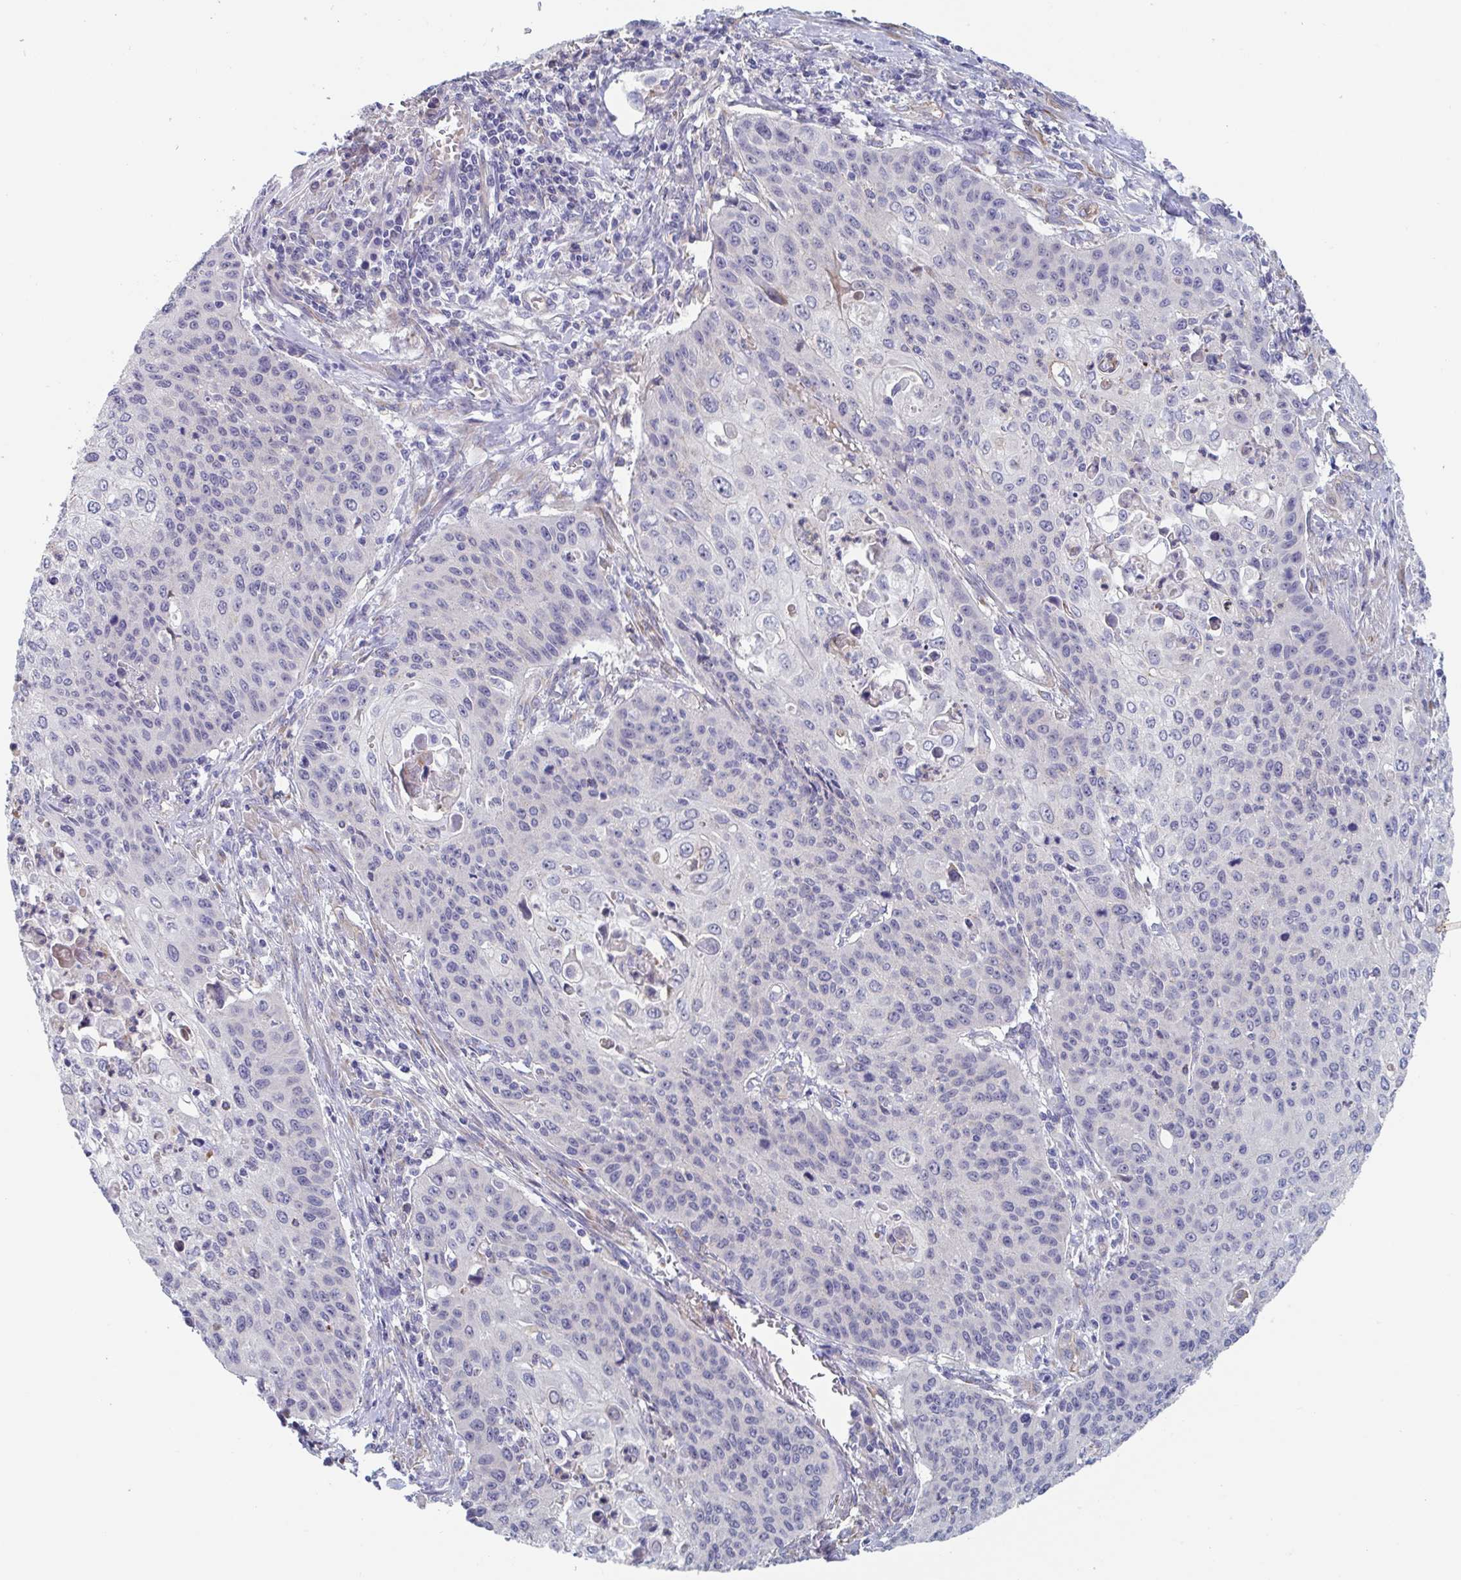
{"staining": {"intensity": "negative", "quantity": "none", "location": "none"}, "tissue": "cervical cancer", "cell_type": "Tumor cells", "image_type": "cancer", "snomed": [{"axis": "morphology", "description": "Squamous cell carcinoma, NOS"}, {"axis": "topography", "description": "Cervix"}], "caption": "Tumor cells are negative for brown protein staining in cervical cancer.", "gene": "ST14", "patient": {"sex": "female", "age": 65}}